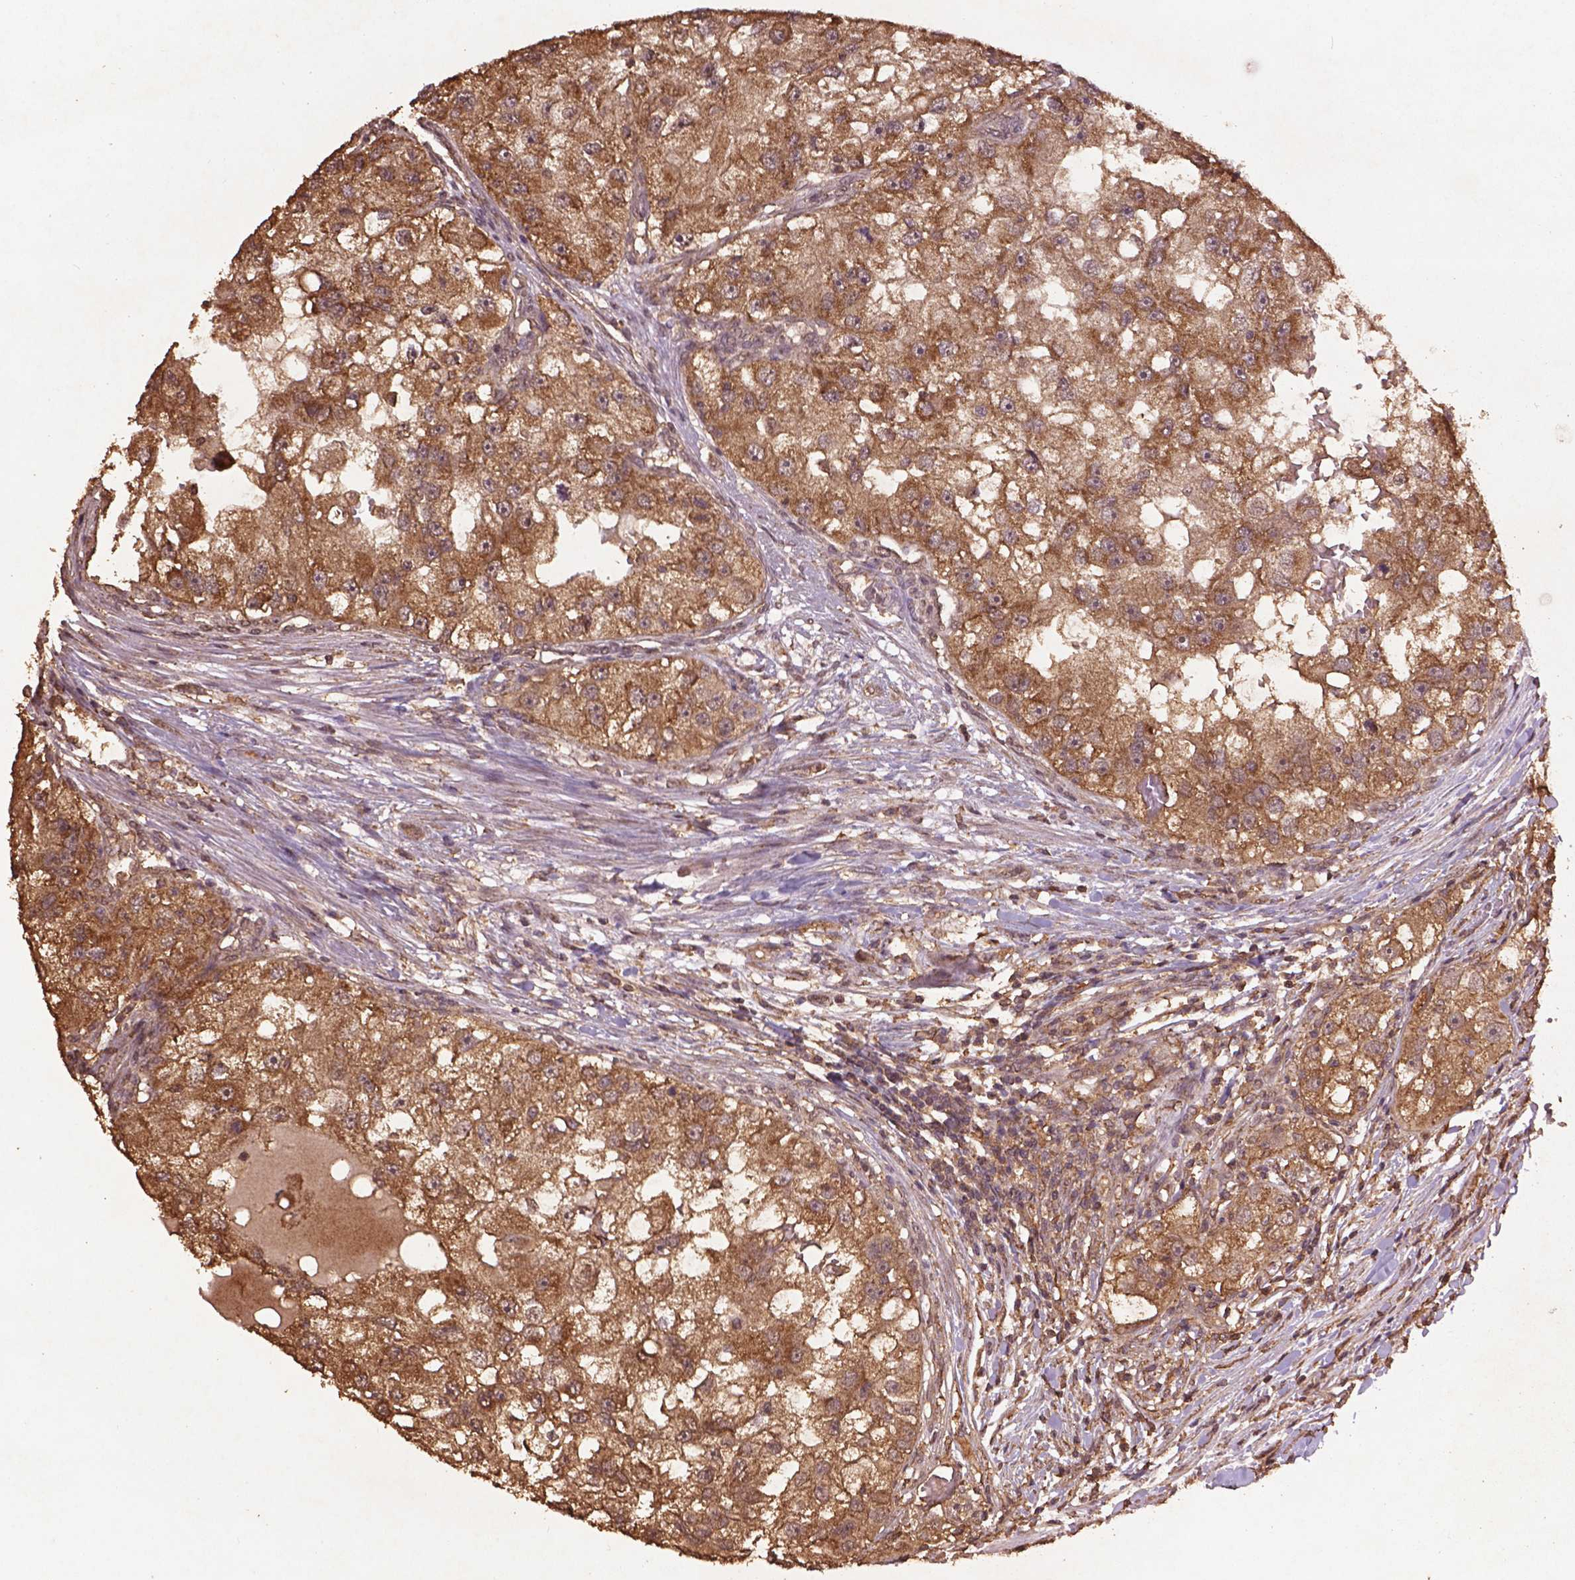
{"staining": {"intensity": "moderate", "quantity": ">75%", "location": "cytoplasmic/membranous"}, "tissue": "renal cancer", "cell_type": "Tumor cells", "image_type": "cancer", "snomed": [{"axis": "morphology", "description": "Adenocarcinoma, NOS"}, {"axis": "topography", "description": "Kidney"}], "caption": "Renal cancer stained with a protein marker demonstrates moderate staining in tumor cells.", "gene": "BABAM1", "patient": {"sex": "male", "age": 63}}